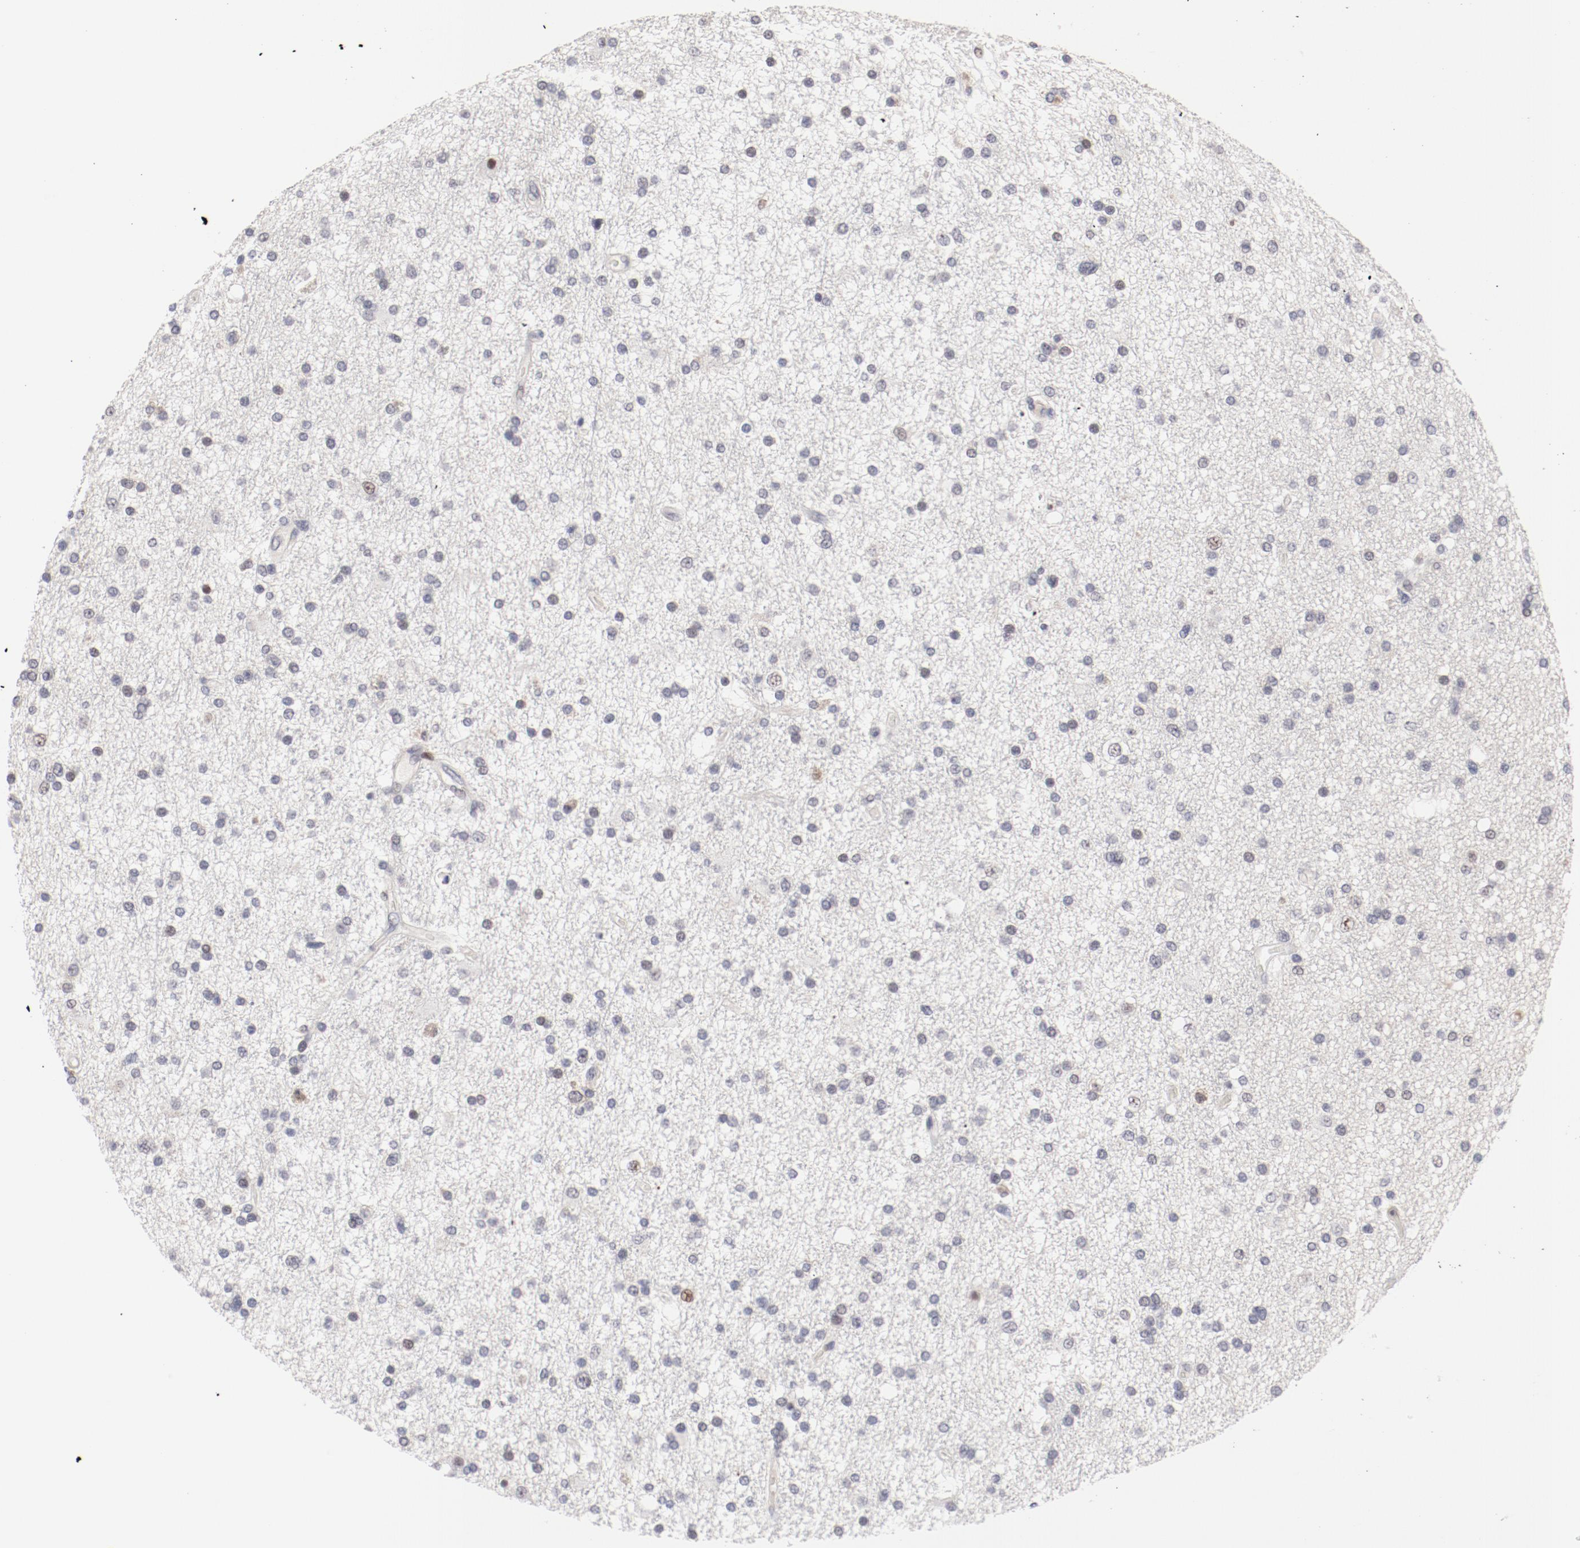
{"staining": {"intensity": "moderate", "quantity": "<25%", "location": "nuclear"}, "tissue": "glioma", "cell_type": "Tumor cells", "image_type": "cancer", "snomed": [{"axis": "morphology", "description": "Glioma, malignant, High grade"}, {"axis": "topography", "description": "Brain"}], "caption": "Protein staining by immunohistochemistry displays moderate nuclear positivity in about <25% of tumor cells in high-grade glioma (malignant).", "gene": "FSCB", "patient": {"sex": "male", "age": 33}}